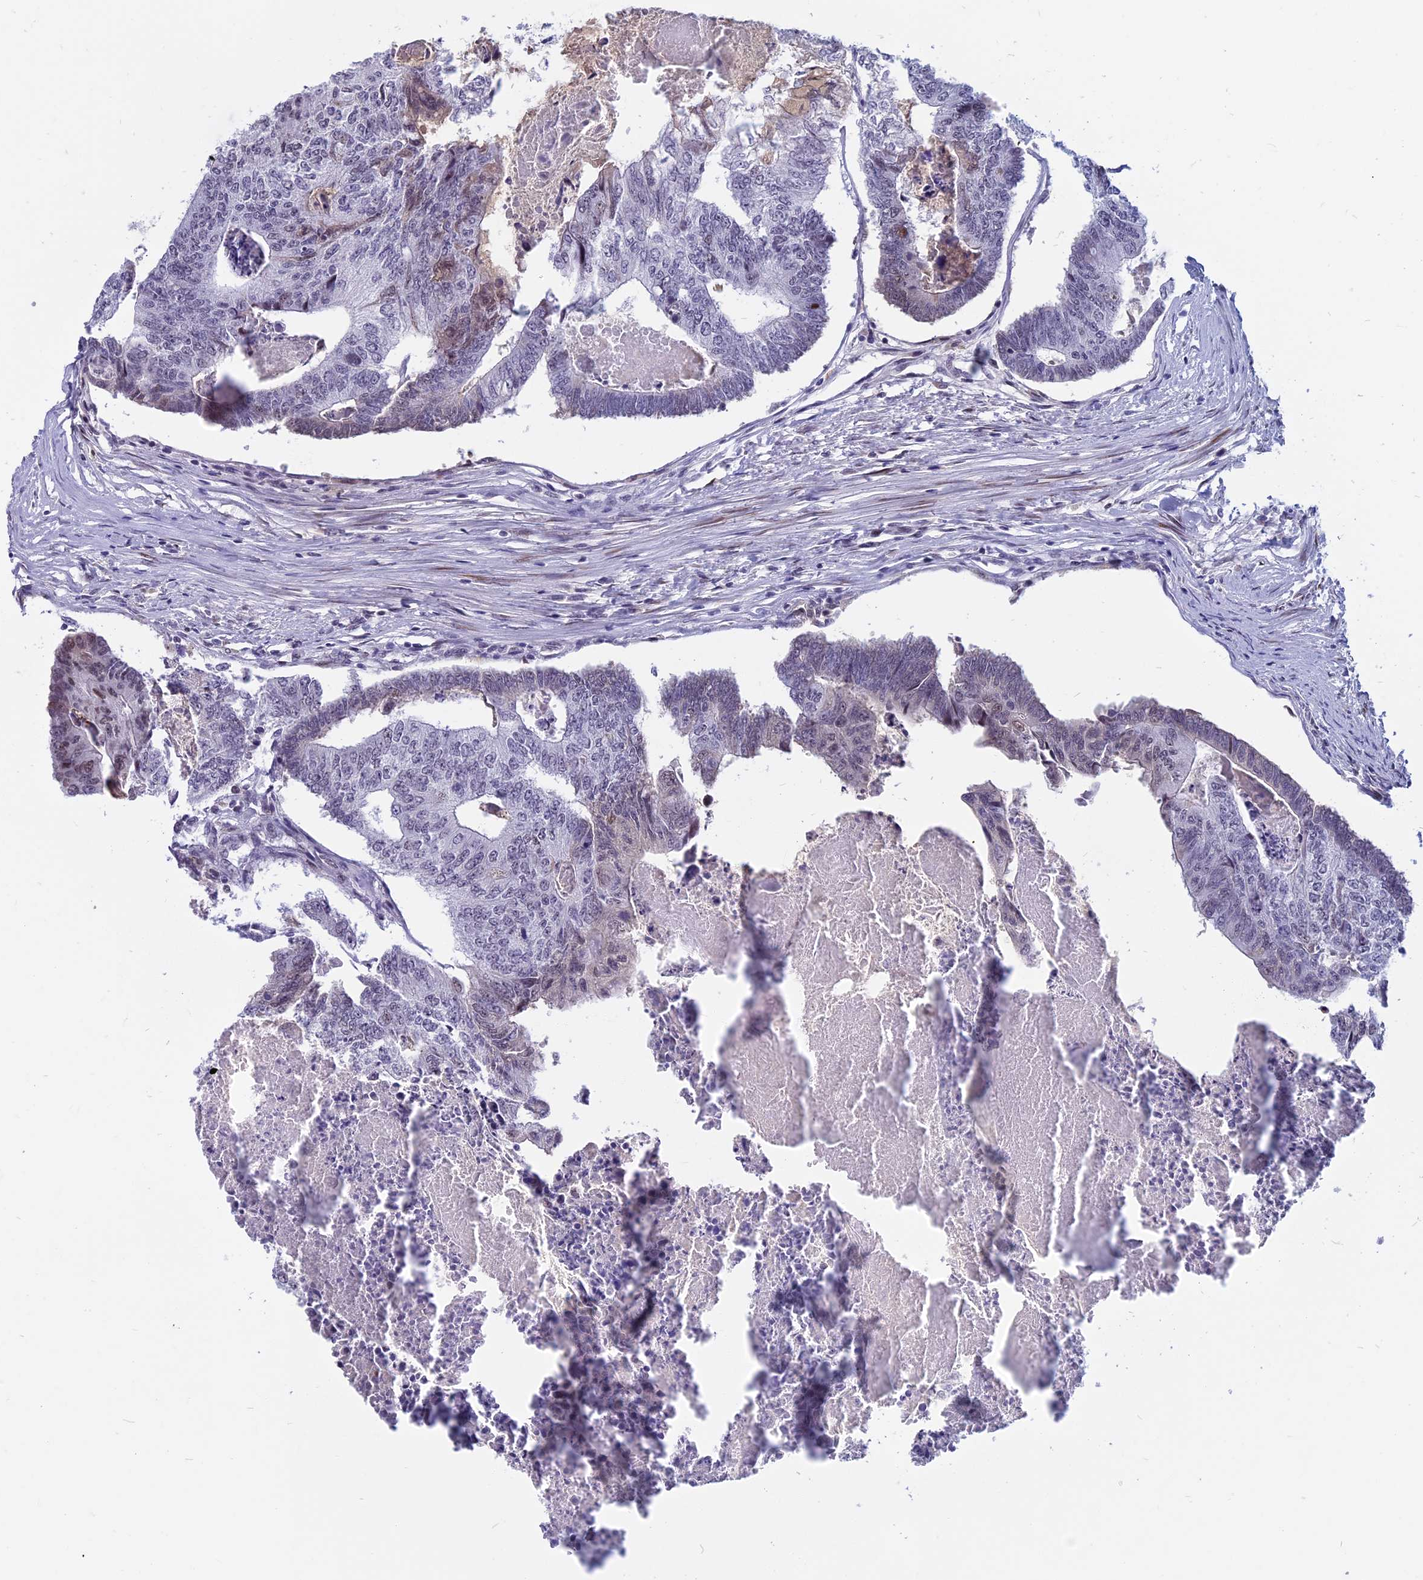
{"staining": {"intensity": "negative", "quantity": "none", "location": "none"}, "tissue": "colorectal cancer", "cell_type": "Tumor cells", "image_type": "cancer", "snomed": [{"axis": "morphology", "description": "Adenocarcinoma, NOS"}, {"axis": "topography", "description": "Colon"}], "caption": "Tumor cells show no significant protein expression in colorectal cancer (adenocarcinoma).", "gene": "CDC7", "patient": {"sex": "female", "age": 67}}